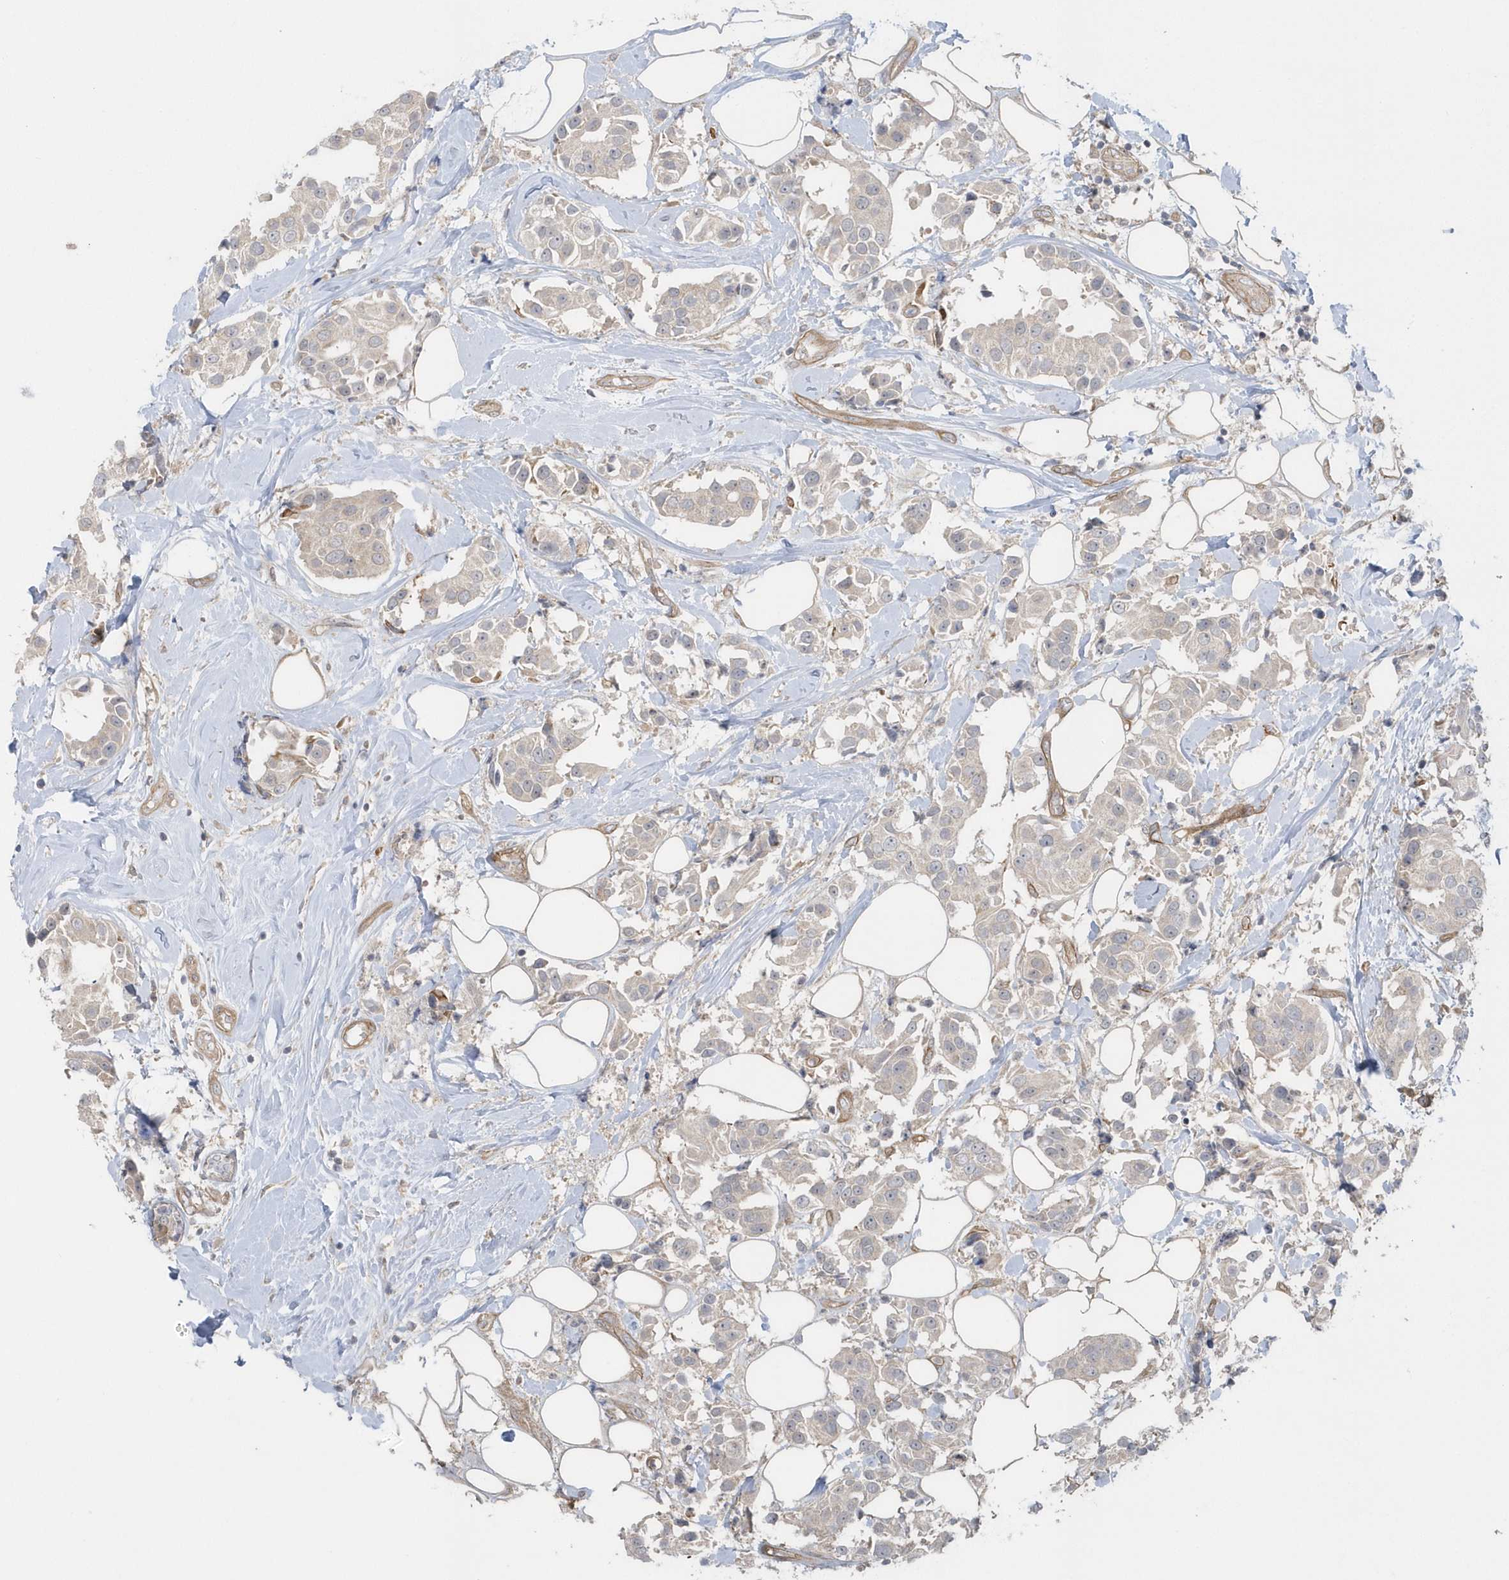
{"staining": {"intensity": "negative", "quantity": "none", "location": "none"}, "tissue": "breast cancer", "cell_type": "Tumor cells", "image_type": "cancer", "snomed": [{"axis": "morphology", "description": "Normal tissue, NOS"}, {"axis": "morphology", "description": "Duct carcinoma"}, {"axis": "topography", "description": "Breast"}], "caption": "IHC image of human intraductal carcinoma (breast) stained for a protein (brown), which shows no positivity in tumor cells.", "gene": "ACTR1A", "patient": {"sex": "female", "age": 39}}